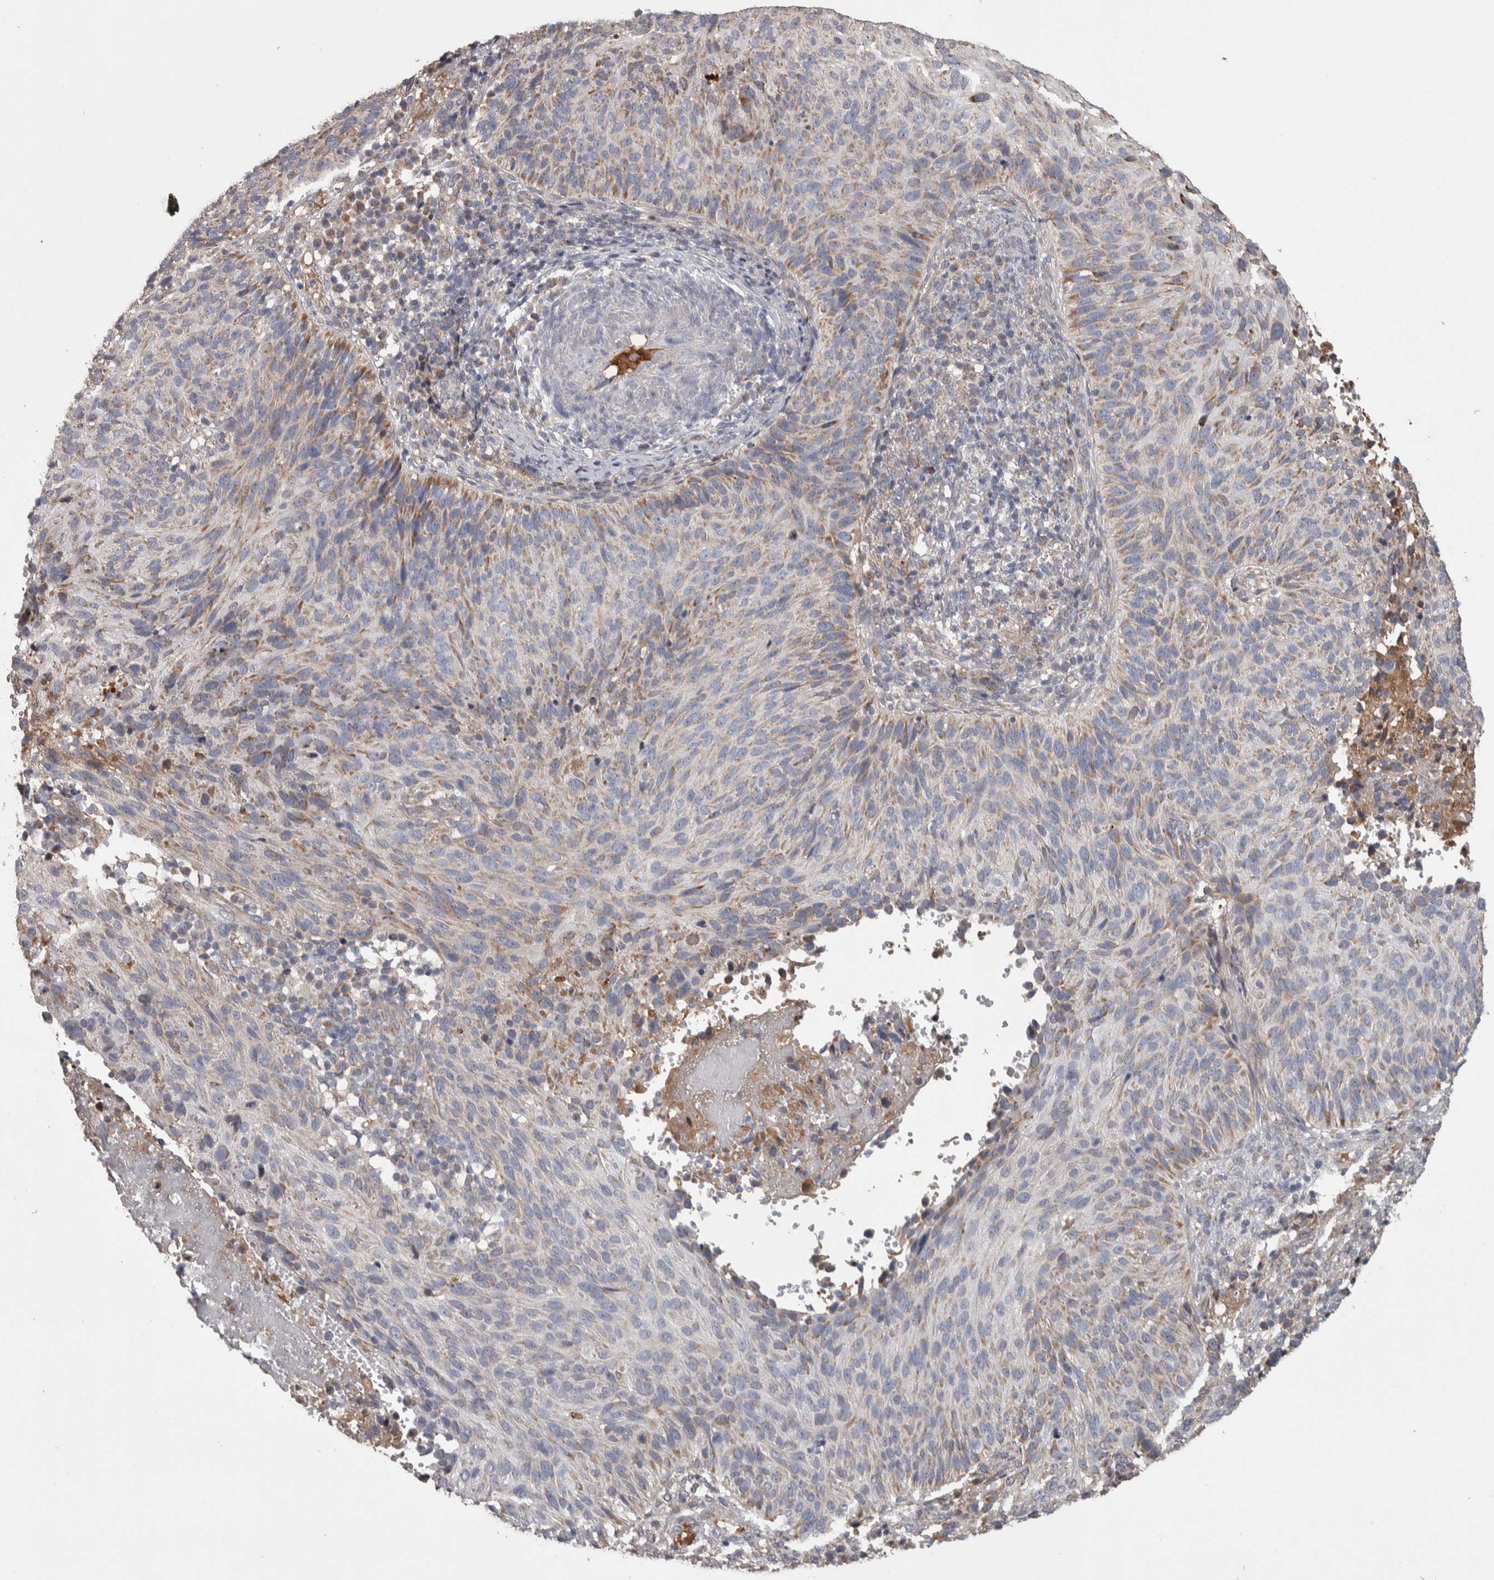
{"staining": {"intensity": "weak", "quantity": "25%-75%", "location": "cytoplasmic/membranous"}, "tissue": "cervical cancer", "cell_type": "Tumor cells", "image_type": "cancer", "snomed": [{"axis": "morphology", "description": "Squamous cell carcinoma, NOS"}, {"axis": "topography", "description": "Cervix"}], "caption": "Brown immunohistochemical staining in human cervical cancer (squamous cell carcinoma) reveals weak cytoplasmic/membranous staining in approximately 25%-75% of tumor cells.", "gene": "SCO1", "patient": {"sex": "female", "age": 74}}